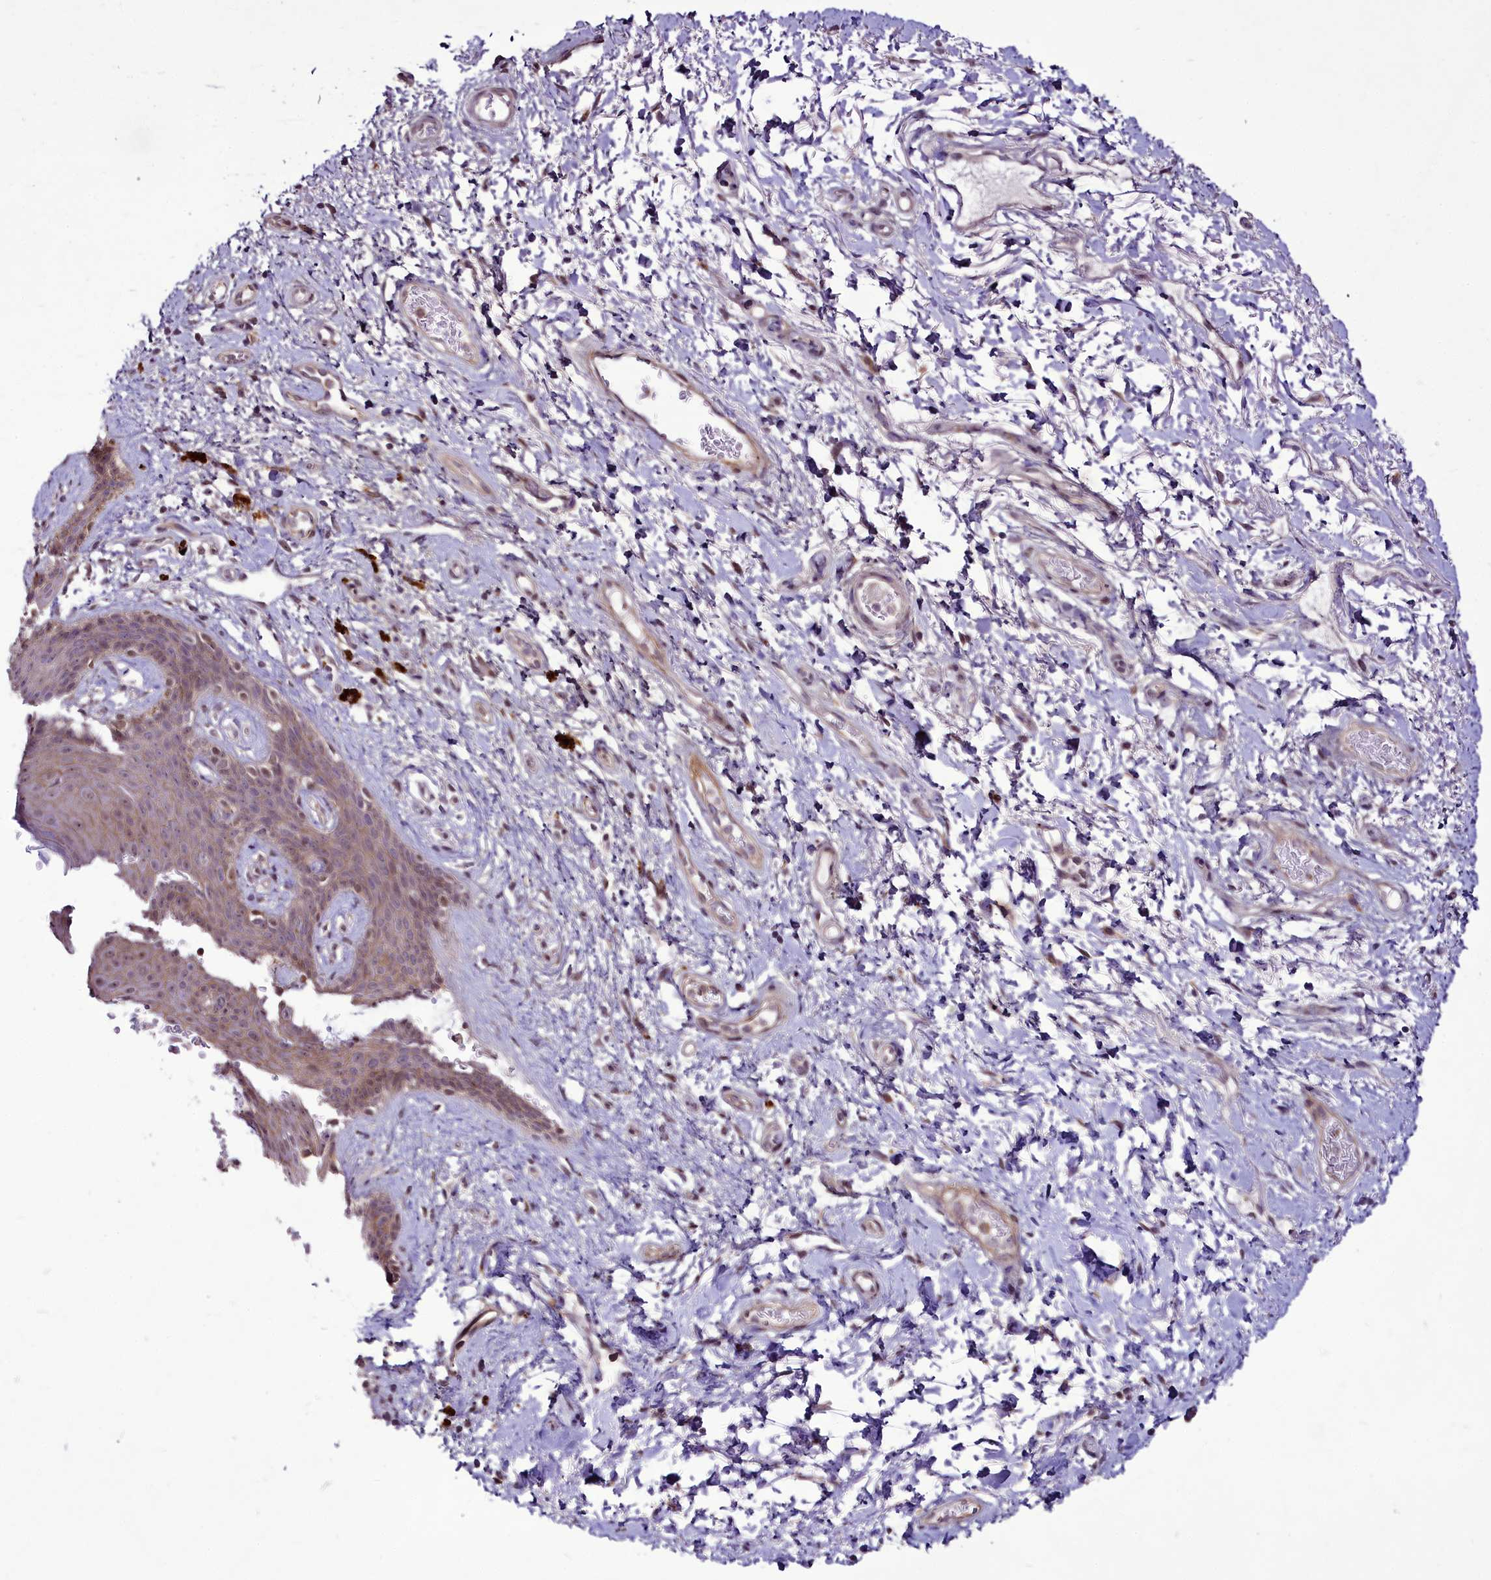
{"staining": {"intensity": "weak", "quantity": "25%-75%", "location": "nuclear"}, "tissue": "skin", "cell_type": "Epidermal cells", "image_type": "normal", "snomed": [{"axis": "morphology", "description": "Normal tissue, NOS"}, {"axis": "topography", "description": "Anal"}], "caption": "This micrograph shows benign skin stained with immunohistochemistry (IHC) to label a protein in brown. The nuclear of epidermal cells show weak positivity for the protein. Nuclei are counter-stained blue.", "gene": "RSBN1", "patient": {"sex": "female", "age": 46}}